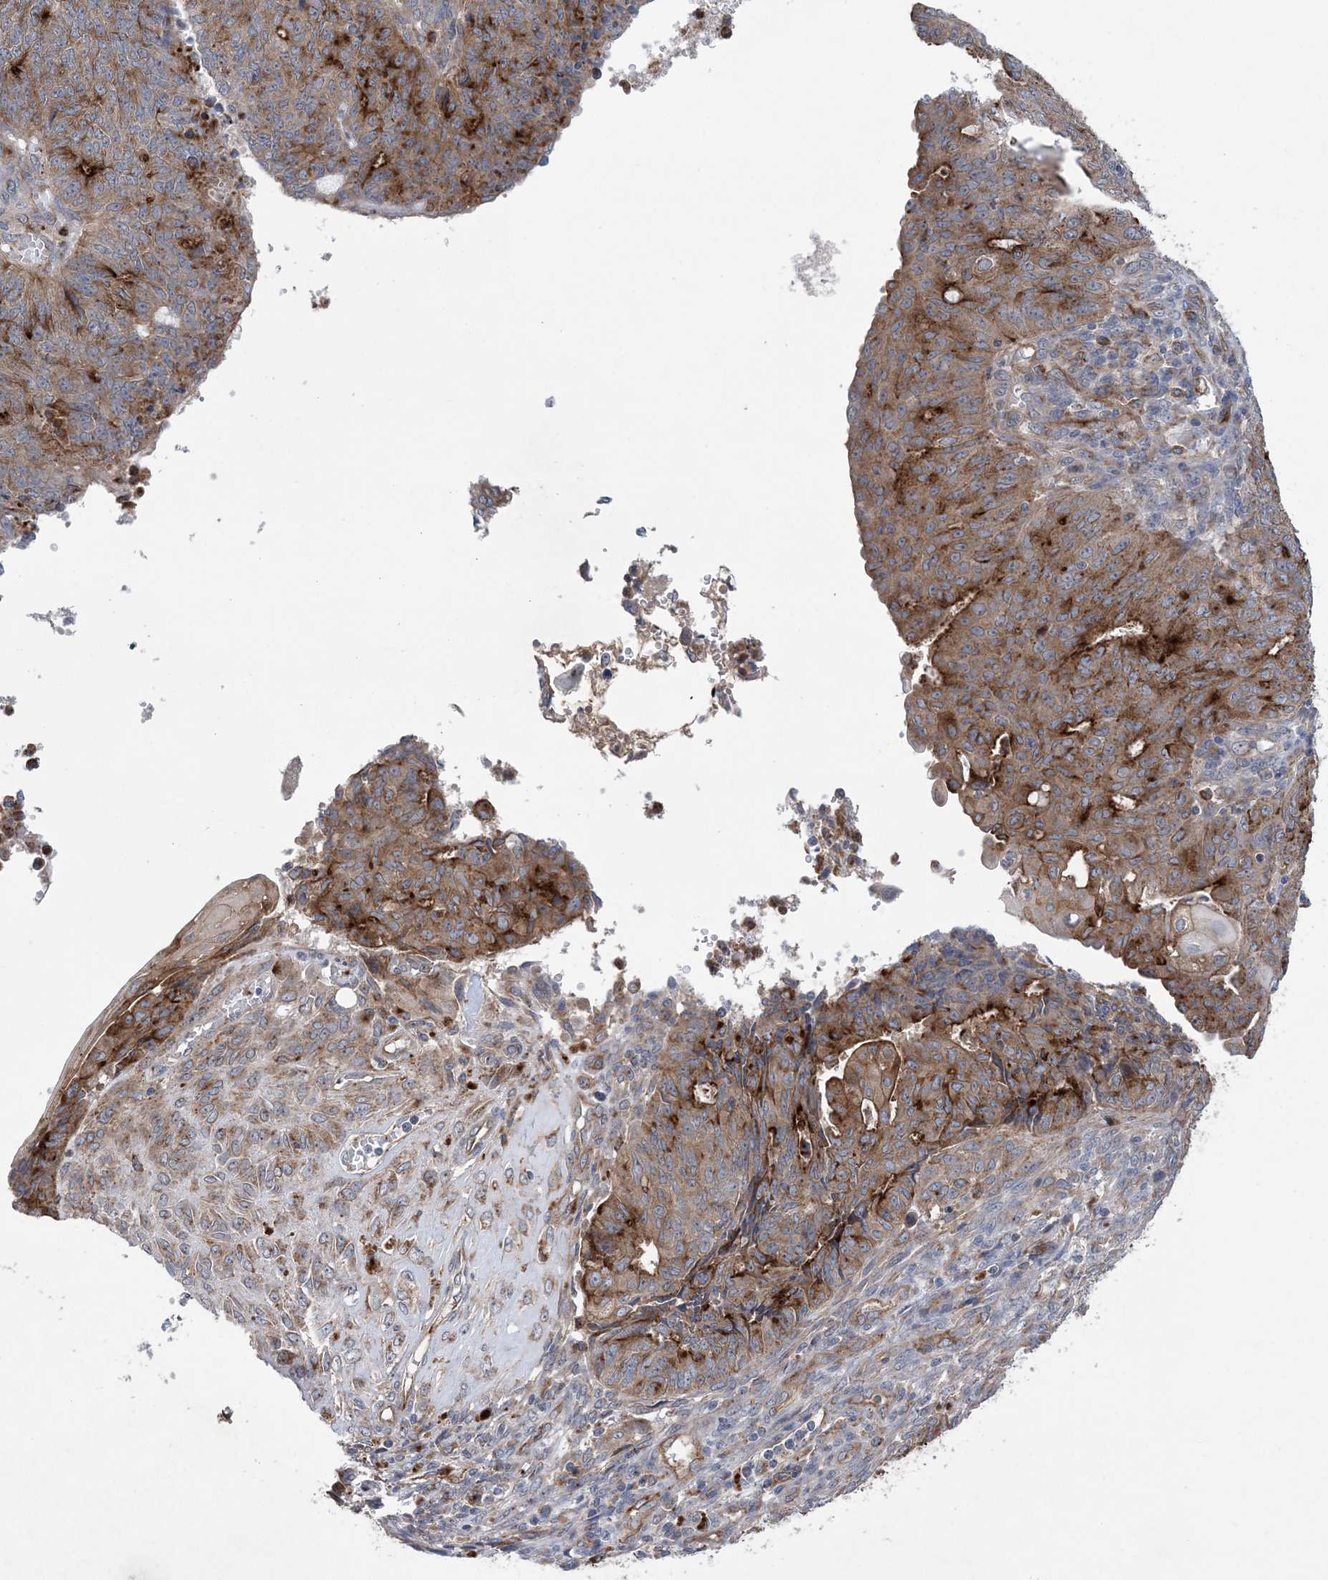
{"staining": {"intensity": "moderate", "quantity": ">75%", "location": "cytoplasmic/membranous"}, "tissue": "endometrial cancer", "cell_type": "Tumor cells", "image_type": "cancer", "snomed": [{"axis": "morphology", "description": "Adenocarcinoma, NOS"}, {"axis": "topography", "description": "Endometrium"}], "caption": "About >75% of tumor cells in endometrial cancer (adenocarcinoma) demonstrate moderate cytoplasmic/membranous protein expression as visualized by brown immunohistochemical staining.", "gene": "PTTG1IP", "patient": {"sex": "female", "age": 32}}